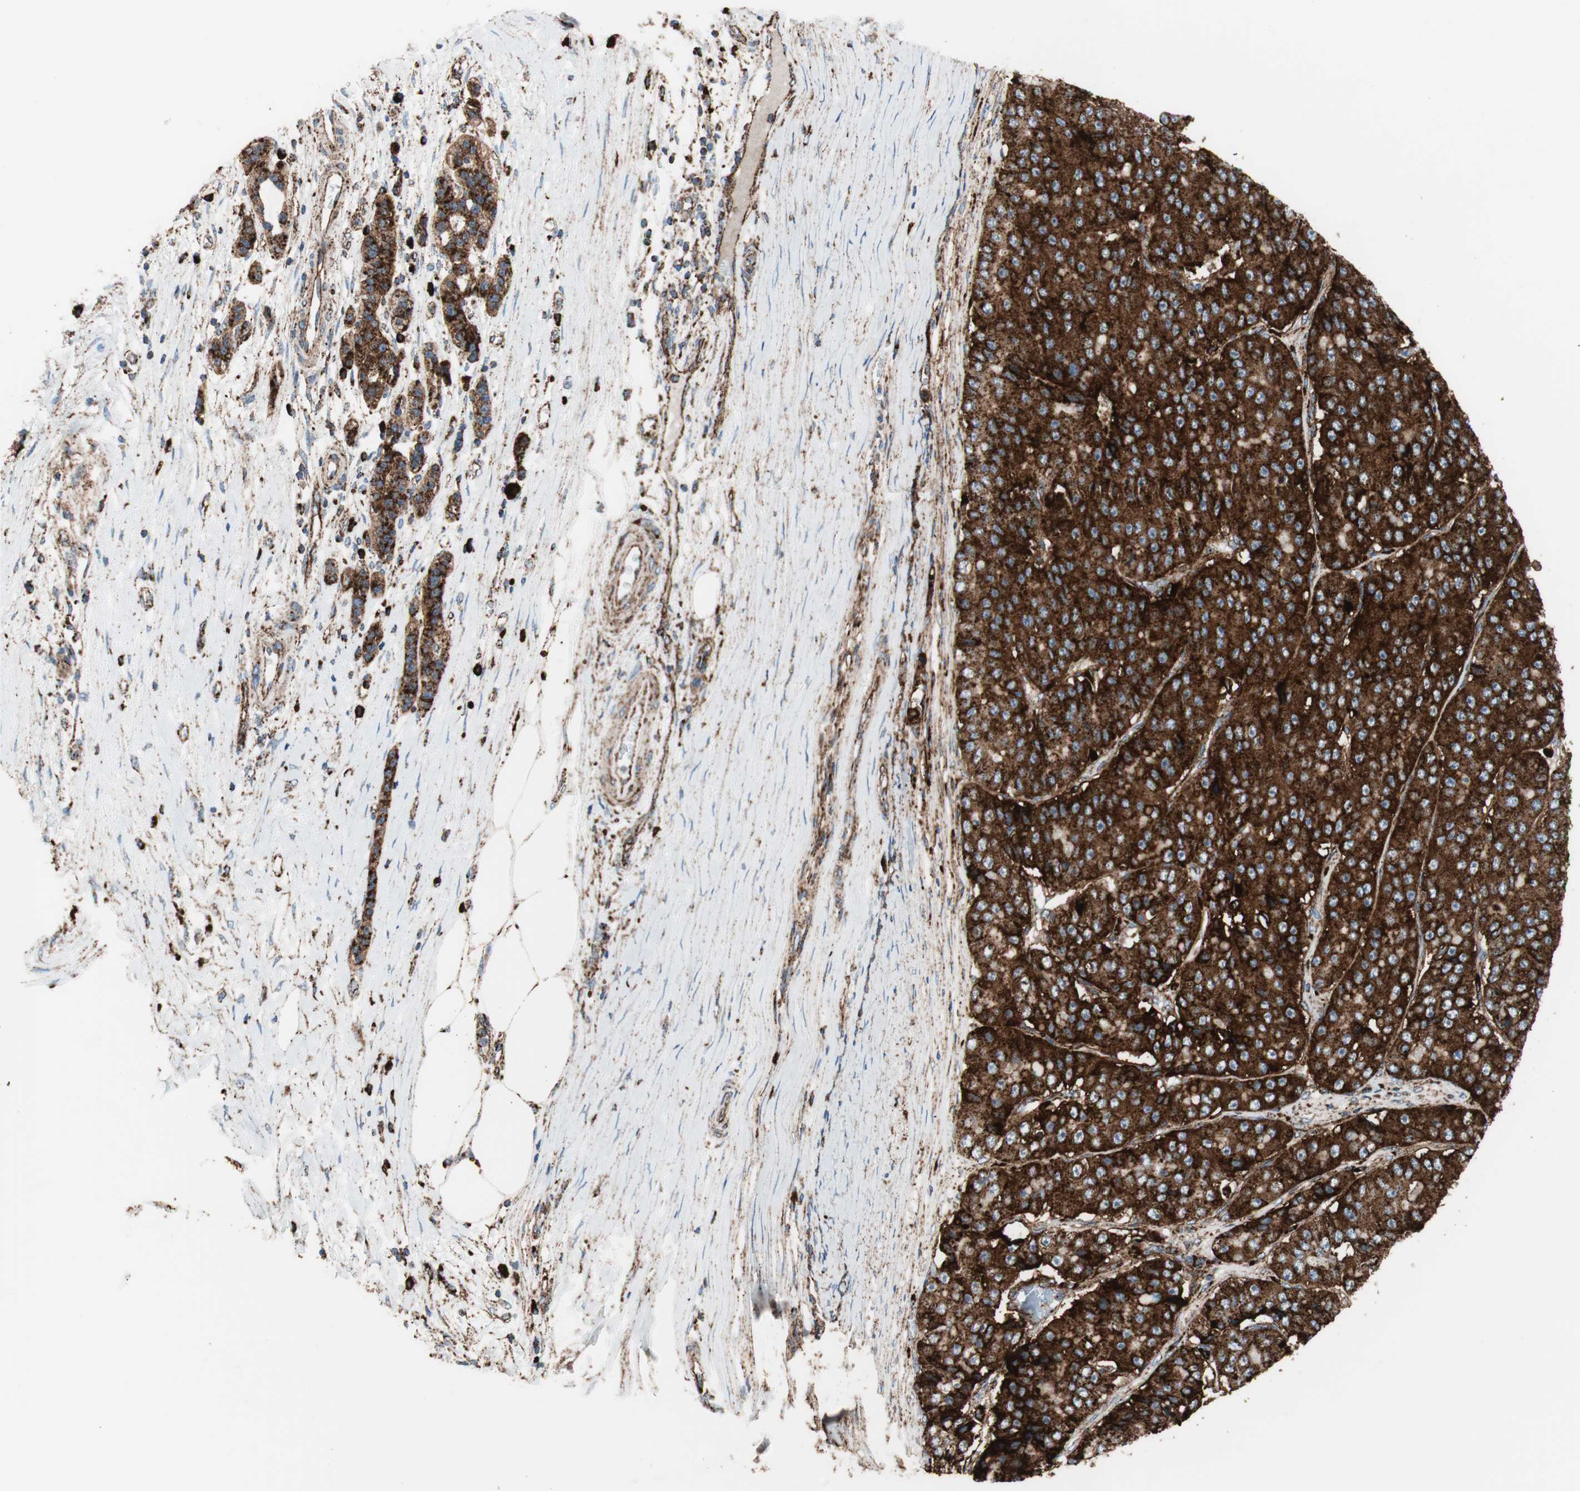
{"staining": {"intensity": "strong", "quantity": ">75%", "location": "cytoplasmic/membranous"}, "tissue": "pancreatic cancer", "cell_type": "Tumor cells", "image_type": "cancer", "snomed": [{"axis": "morphology", "description": "Adenocarcinoma, NOS"}, {"axis": "topography", "description": "Pancreas"}], "caption": "An image of pancreatic adenocarcinoma stained for a protein reveals strong cytoplasmic/membranous brown staining in tumor cells.", "gene": "LAMP1", "patient": {"sex": "male", "age": 50}}